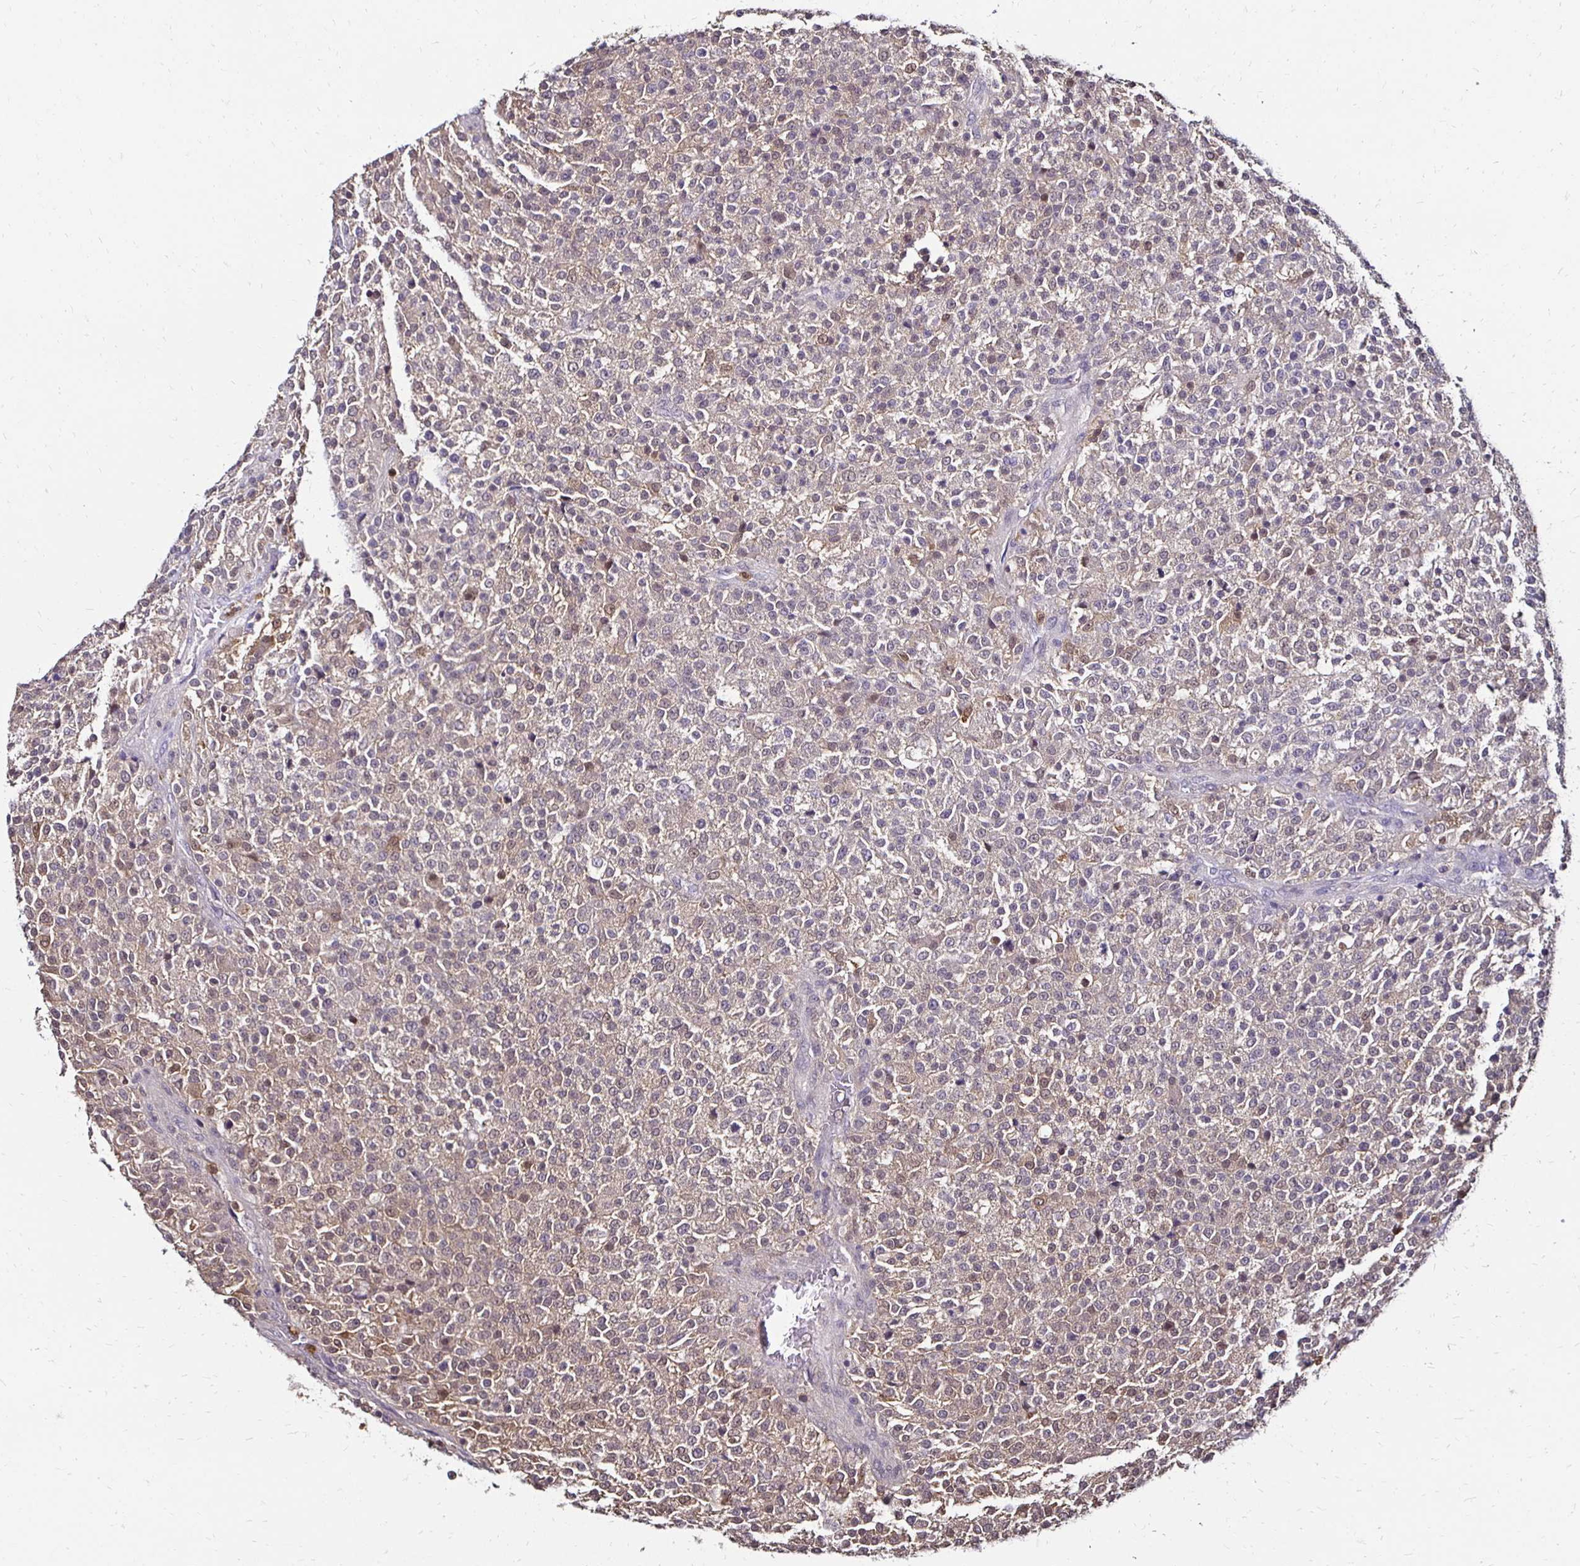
{"staining": {"intensity": "weak", "quantity": "25%-75%", "location": "cytoplasmic/membranous"}, "tissue": "testis cancer", "cell_type": "Tumor cells", "image_type": "cancer", "snomed": [{"axis": "morphology", "description": "Seminoma, NOS"}, {"axis": "topography", "description": "Testis"}], "caption": "This photomicrograph demonstrates immunohistochemistry (IHC) staining of human testis cancer, with low weak cytoplasmic/membranous expression in about 25%-75% of tumor cells.", "gene": "TXN", "patient": {"sex": "male", "age": 59}}